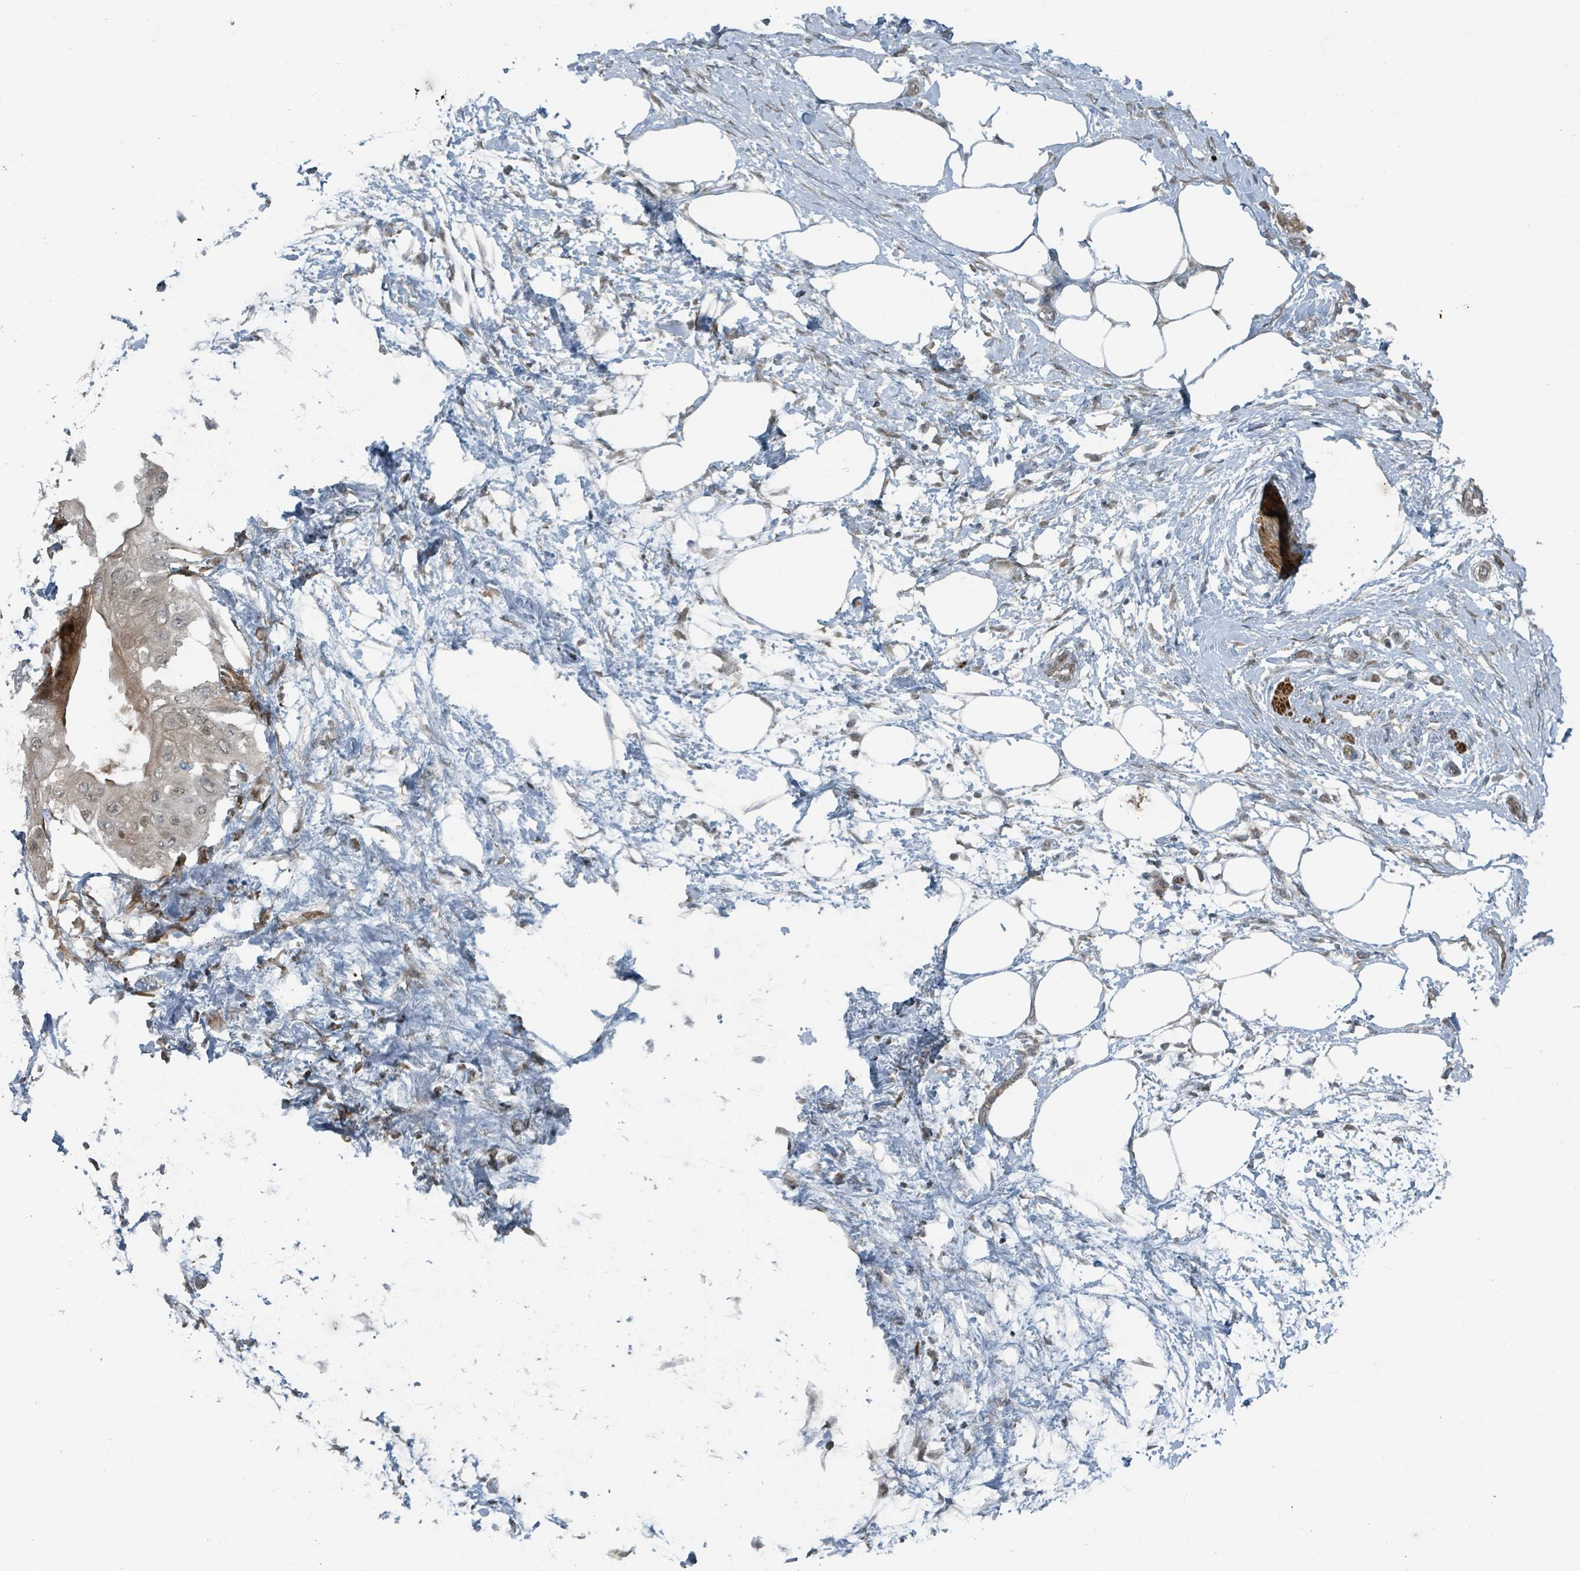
{"staining": {"intensity": "weak", "quantity": "<25%", "location": "cytoplasmic/membranous,nuclear"}, "tissue": "pancreatic cancer", "cell_type": "Tumor cells", "image_type": "cancer", "snomed": [{"axis": "morphology", "description": "Adenocarcinoma, NOS"}, {"axis": "topography", "description": "Pancreas"}], "caption": "High power microscopy image of an immunohistochemistry (IHC) image of pancreatic adenocarcinoma, revealing no significant staining in tumor cells.", "gene": "RHPN2", "patient": {"sex": "male", "age": 68}}